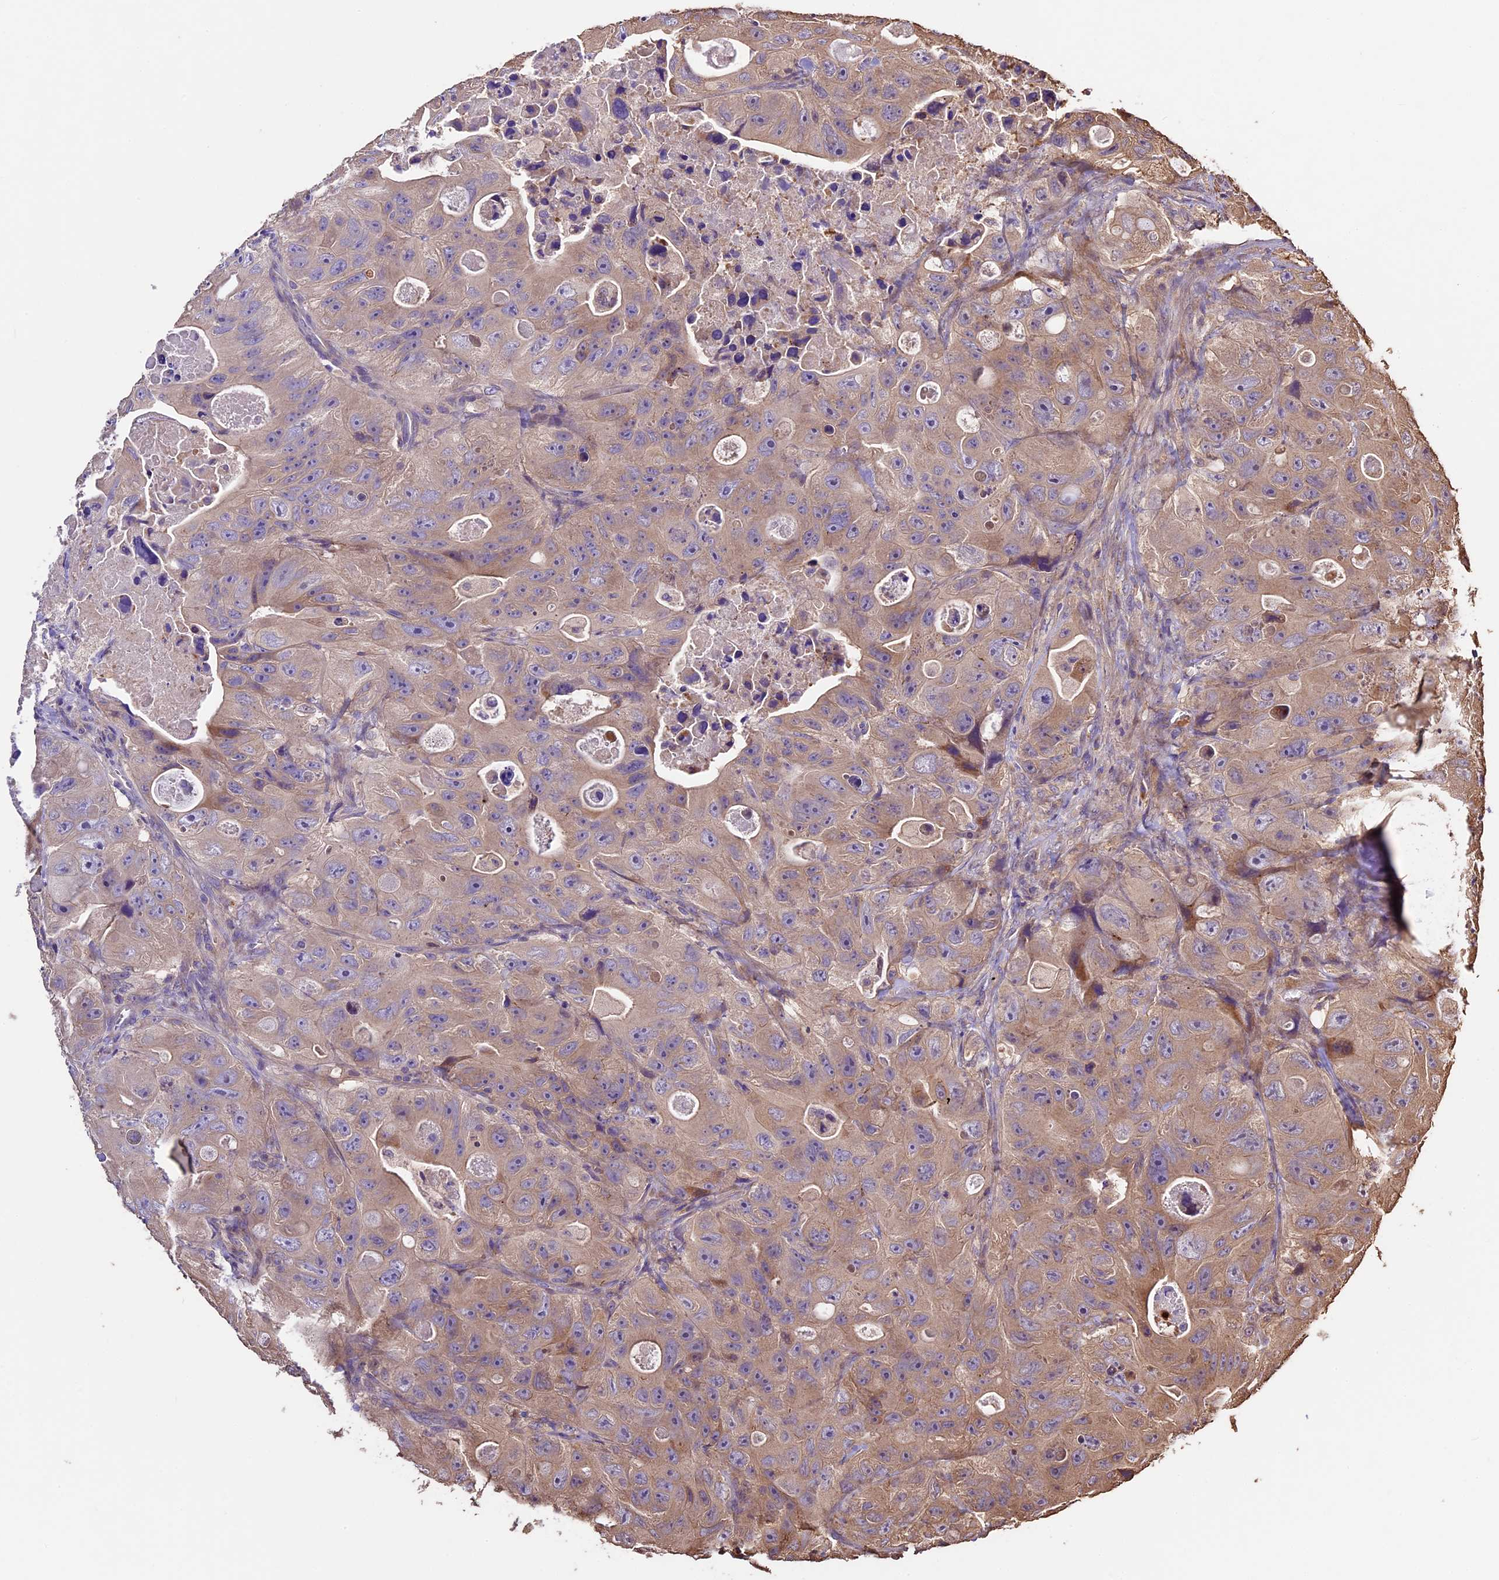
{"staining": {"intensity": "weak", "quantity": ">75%", "location": "cytoplasmic/membranous"}, "tissue": "colorectal cancer", "cell_type": "Tumor cells", "image_type": "cancer", "snomed": [{"axis": "morphology", "description": "Adenocarcinoma, NOS"}, {"axis": "topography", "description": "Colon"}], "caption": "Approximately >75% of tumor cells in human colorectal adenocarcinoma reveal weak cytoplasmic/membranous protein expression as visualized by brown immunohistochemical staining.", "gene": "CRLF1", "patient": {"sex": "female", "age": 46}}